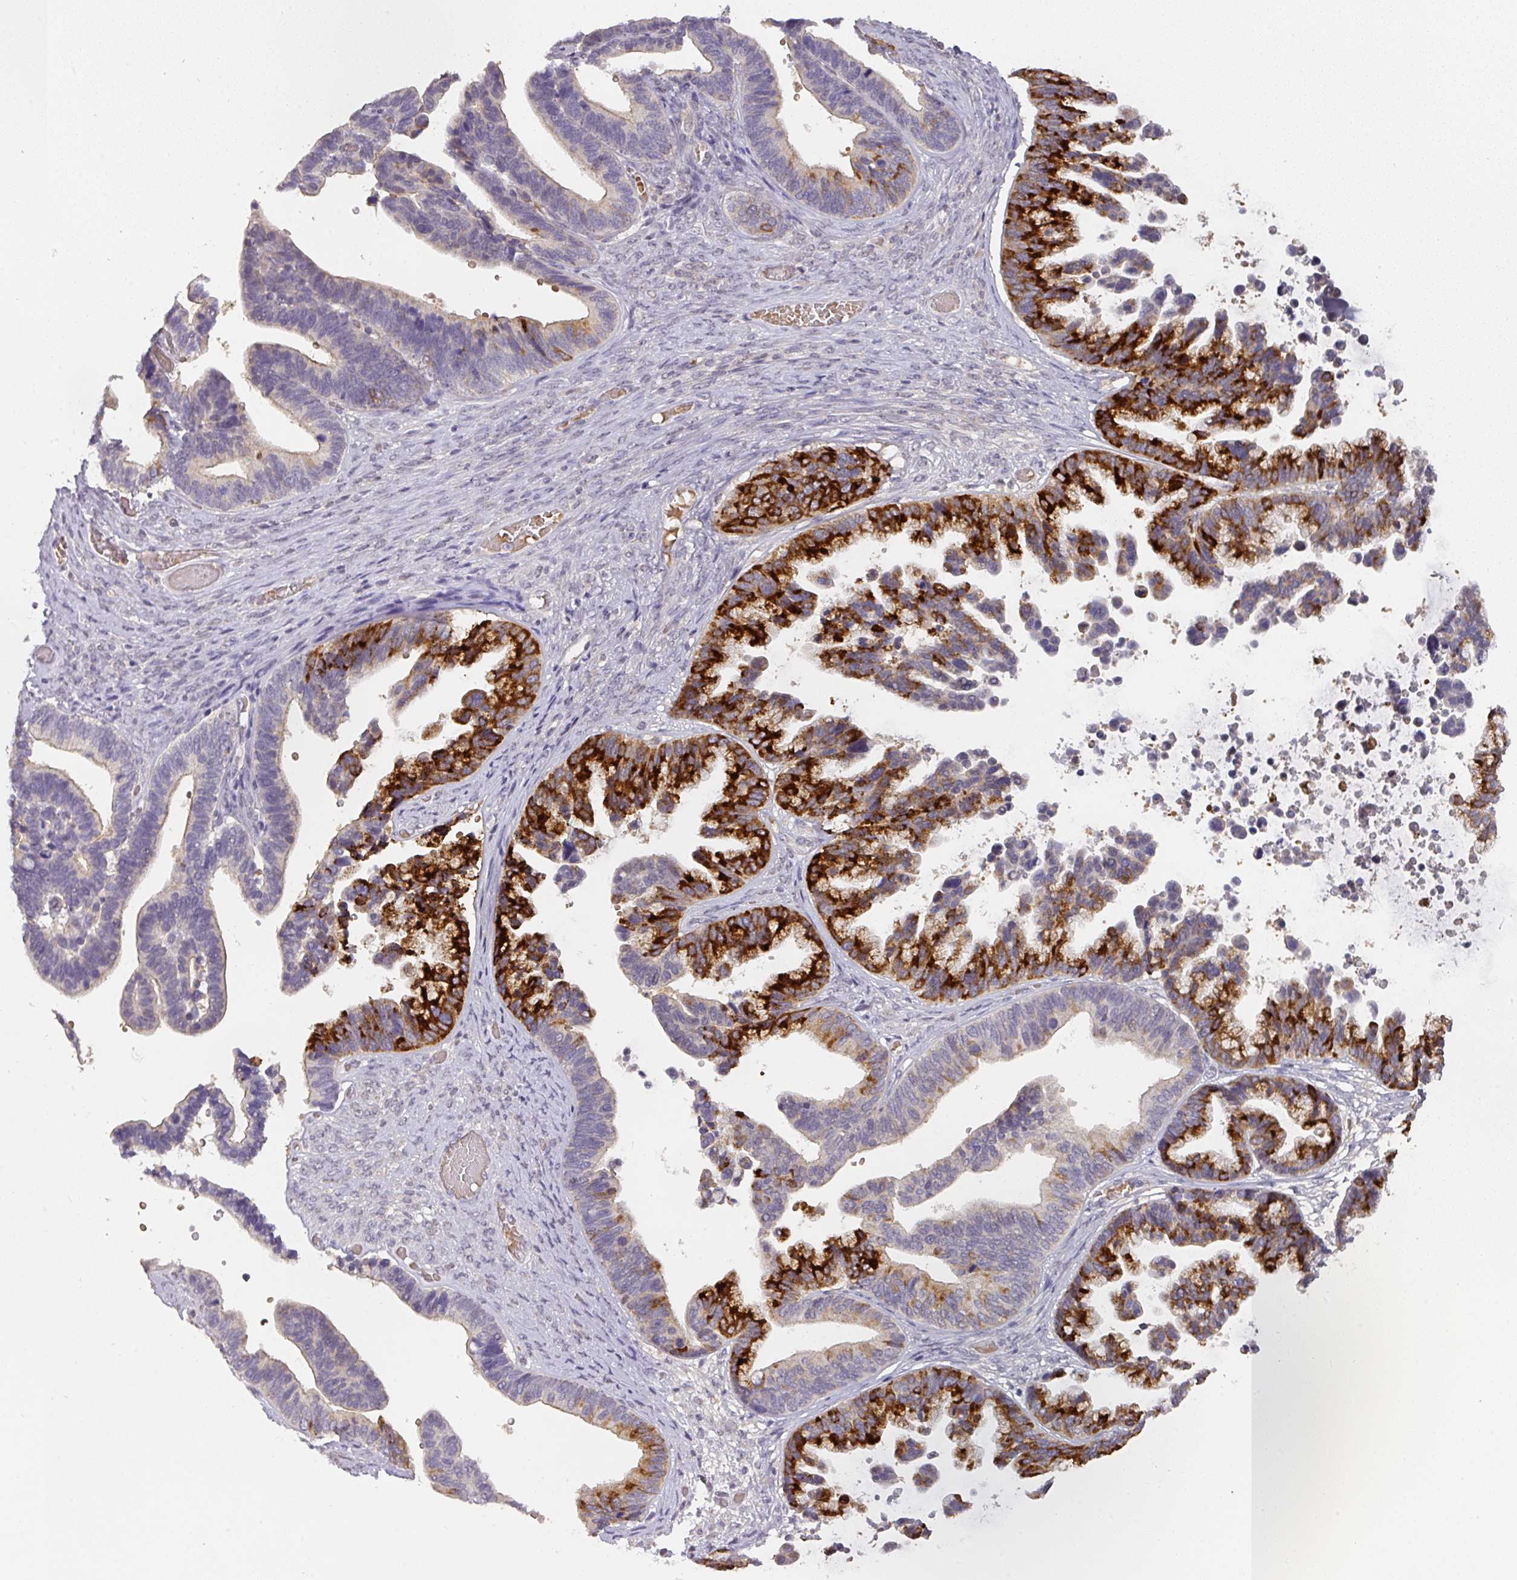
{"staining": {"intensity": "strong", "quantity": "25%-75%", "location": "cytoplasmic/membranous"}, "tissue": "ovarian cancer", "cell_type": "Tumor cells", "image_type": "cancer", "snomed": [{"axis": "morphology", "description": "Cystadenocarcinoma, serous, NOS"}, {"axis": "topography", "description": "Ovary"}], "caption": "The image demonstrates immunohistochemical staining of serous cystadenocarcinoma (ovarian). There is strong cytoplasmic/membranous staining is present in about 25%-75% of tumor cells. (DAB IHC, brown staining for protein, blue staining for nuclei).", "gene": "FOXN4", "patient": {"sex": "female", "age": 56}}